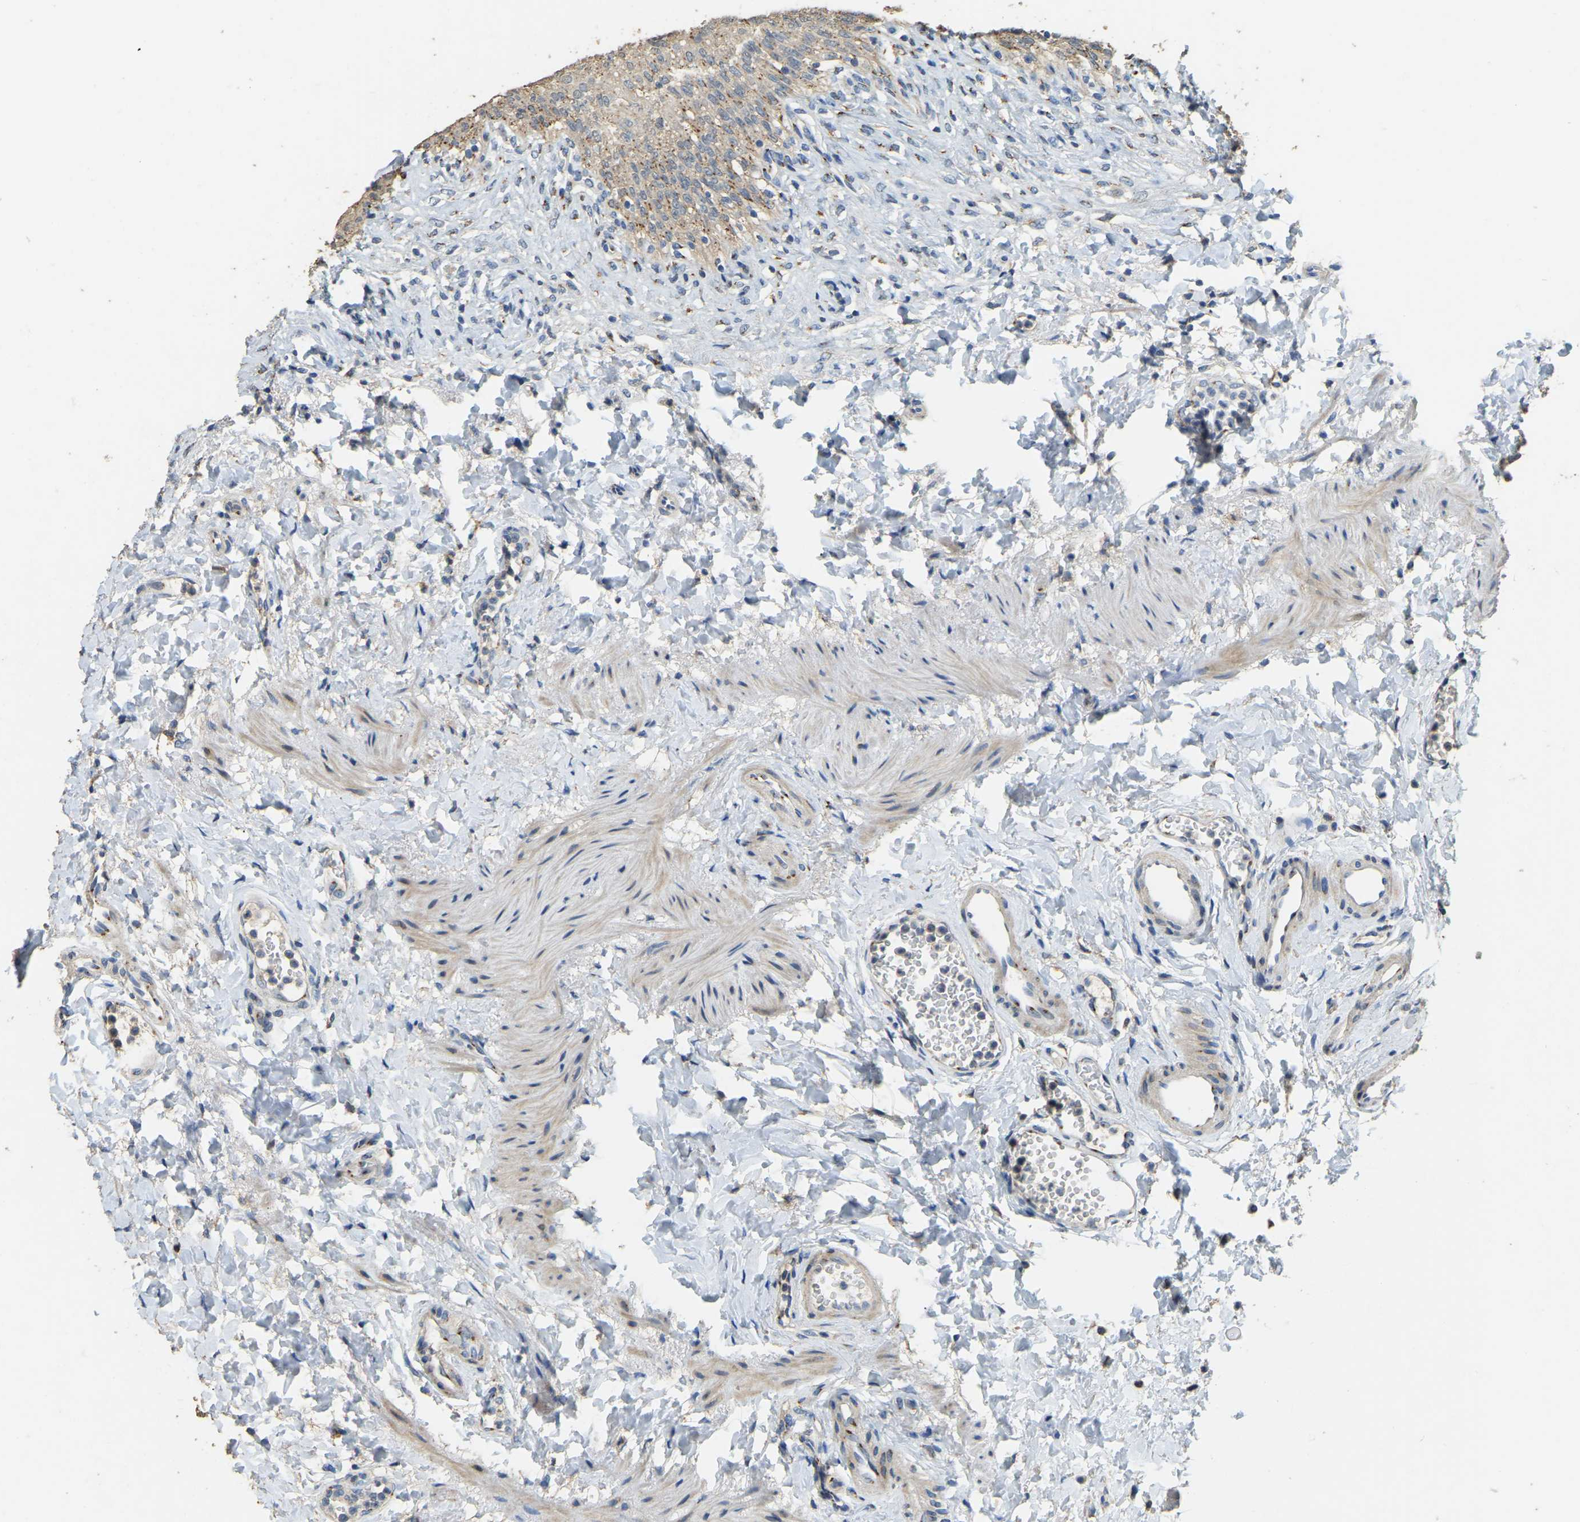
{"staining": {"intensity": "moderate", "quantity": ">75%", "location": "cytoplasmic/membranous"}, "tissue": "urinary bladder", "cell_type": "Urothelial cells", "image_type": "normal", "snomed": [{"axis": "morphology", "description": "Urothelial carcinoma, High grade"}, {"axis": "topography", "description": "Urinary bladder"}], "caption": "DAB immunohistochemical staining of normal human urinary bladder shows moderate cytoplasmic/membranous protein positivity in approximately >75% of urothelial cells.", "gene": "FAM174A", "patient": {"sex": "male", "age": 46}}